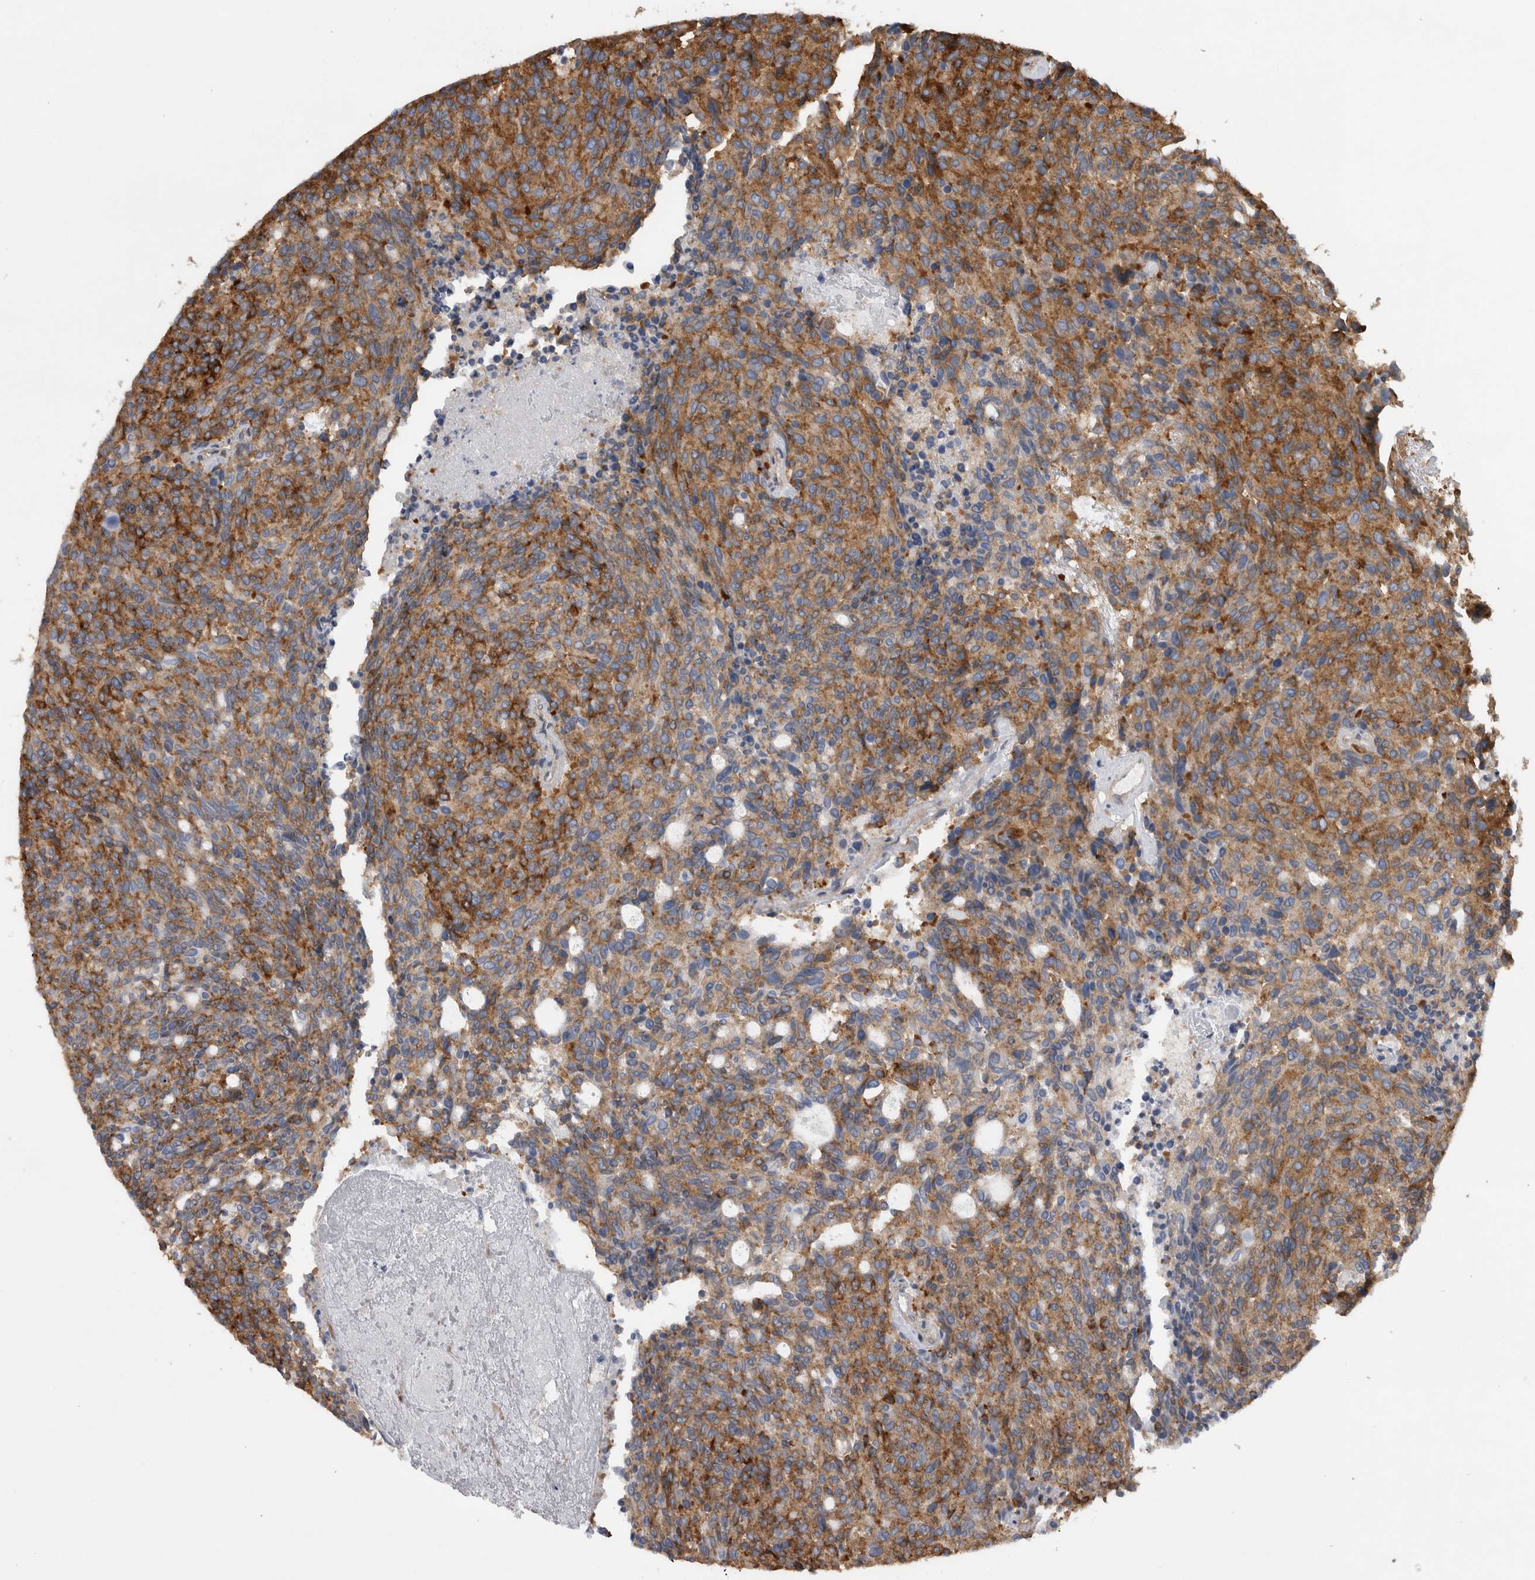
{"staining": {"intensity": "strong", "quantity": ">75%", "location": "cytoplasmic/membranous"}, "tissue": "carcinoid", "cell_type": "Tumor cells", "image_type": "cancer", "snomed": [{"axis": "morphology", "description": "Carcinoid, malignant, NOS"}, {"axis": "topography", "description": "Pancreas"}], "caption": "Carcinoid stained with DAB immunohistochemistry (IHC) reveals high levels of strong cytoplasmic/membranous staining in approximately >75% of tumor cells.", "gene": "ATXN3", "patient": {"sex": "female", "age": 54}}